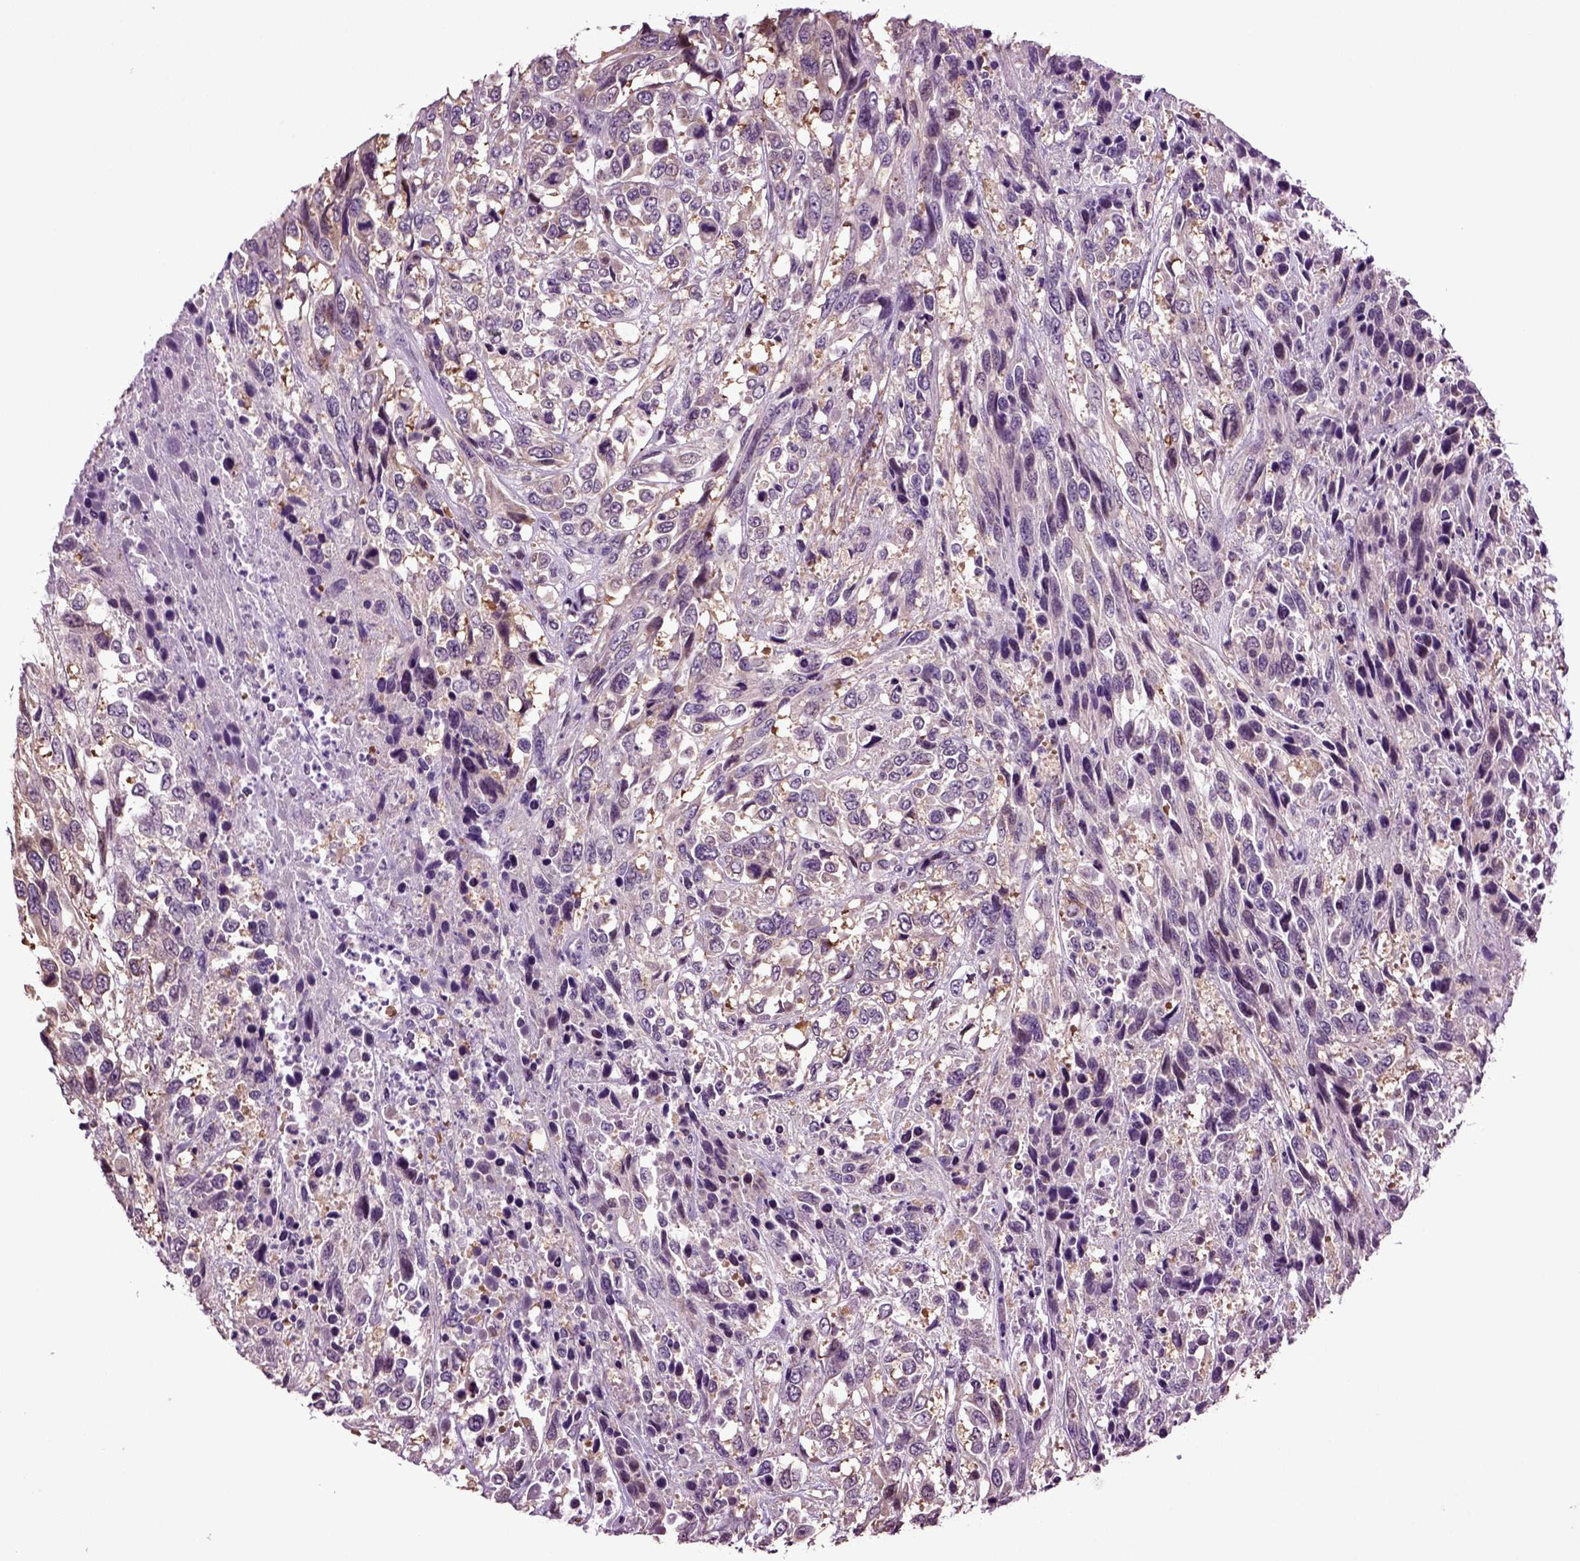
{"staining": {"intensity": "negative", "quantity": "none", "location": "none"}, "tissue": "urothelial cancer", "cell_type": "Tumor cells", "image_type": "cancer", "snomed": [{"axis": "morphology", "description": "Urothelial carcinoma, High grade"}, {"axis": "topography", "description": "Urinary bladder"}], "caption": "DAB immunohistochemical staining of urothelial carcinoma (high-grade) displays no significant positivity in tumor cells.", "gene": "PLCH2", "patient": {"sex": "female", "age": 70}}